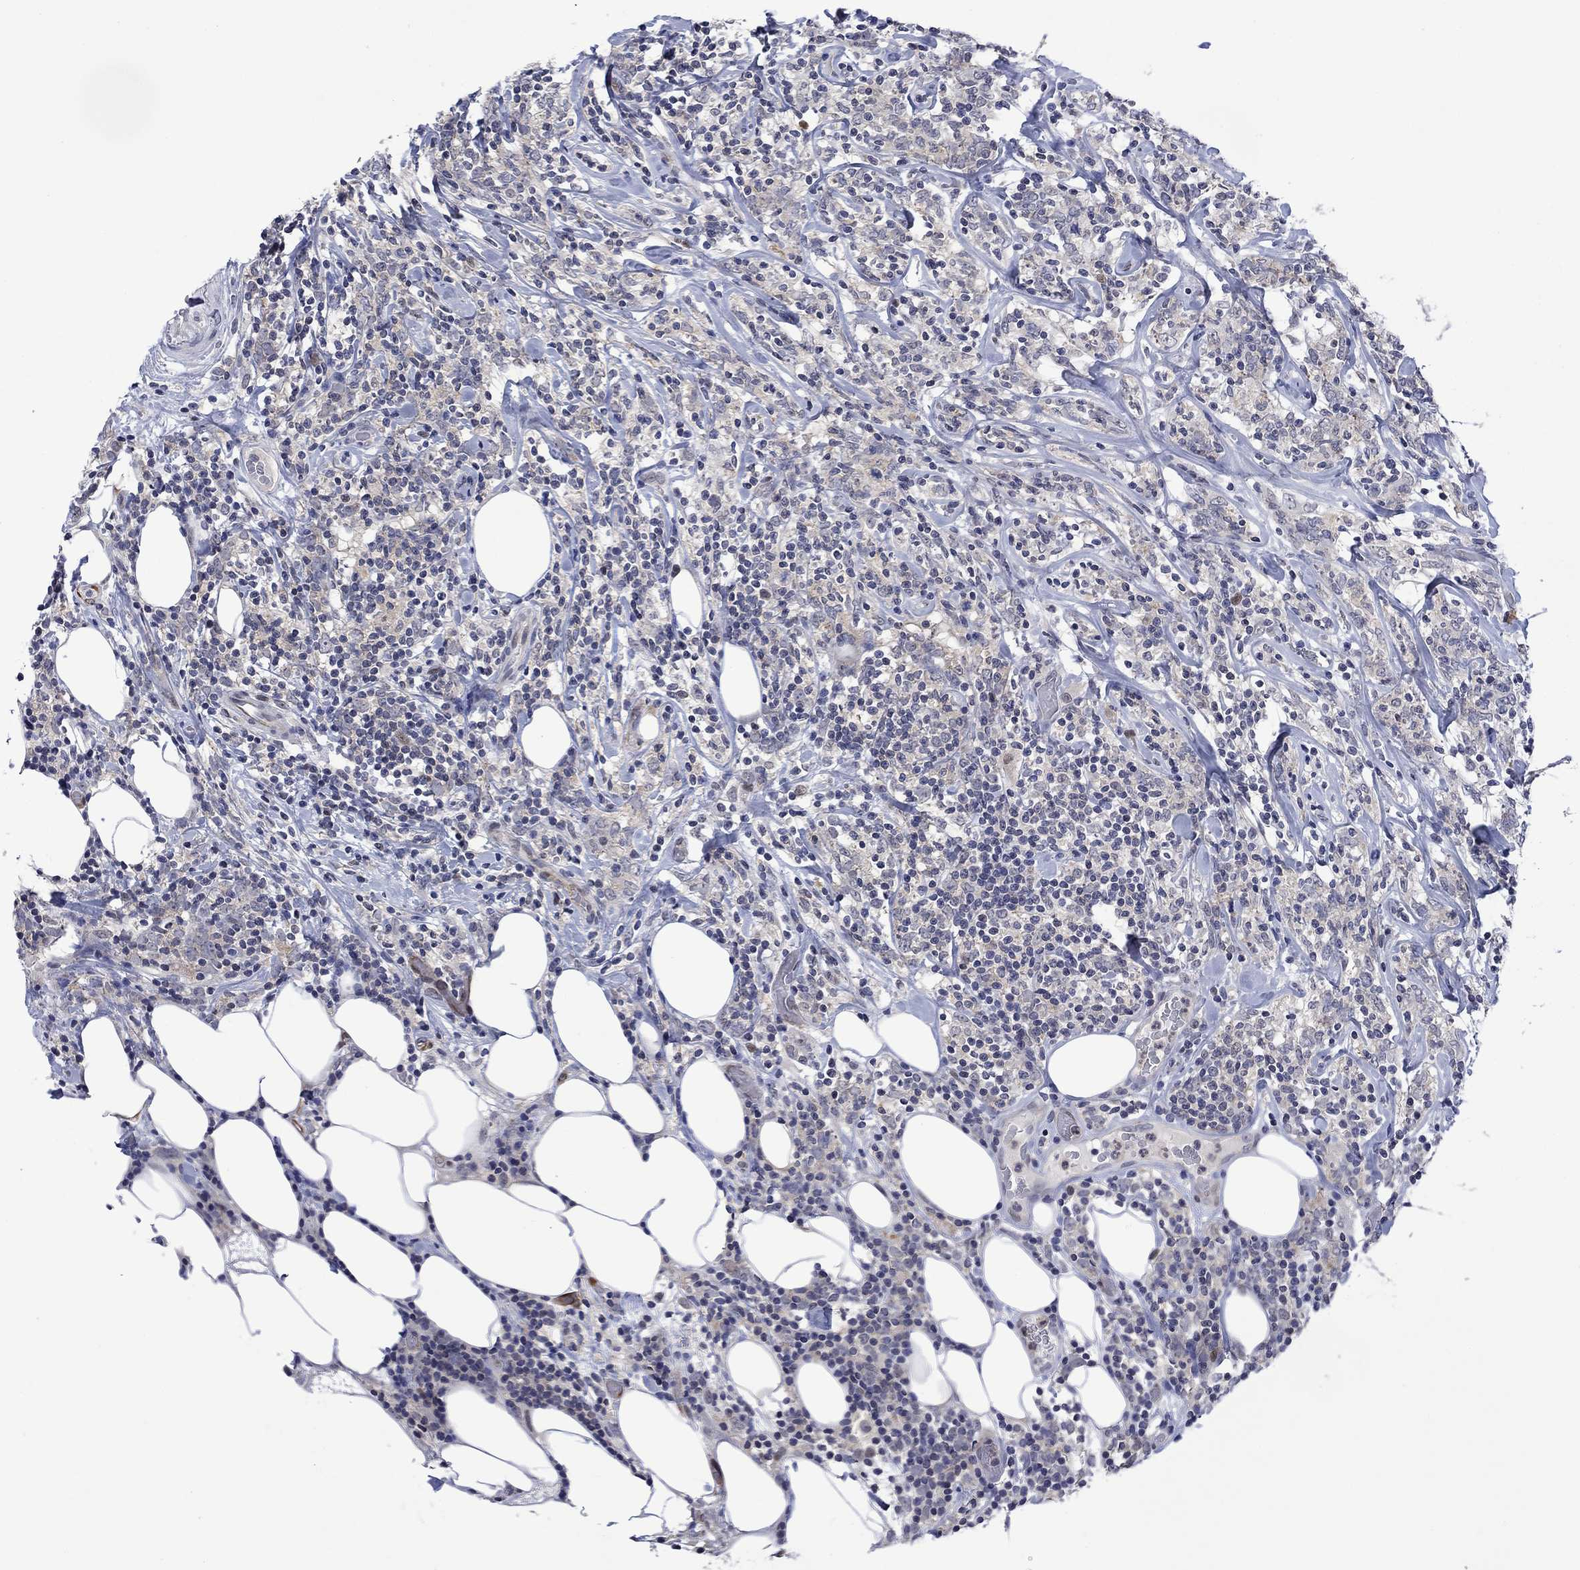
{"staining": {"intensity": "negative", "quantity": "none", "location": "none"}, "tissue": "lymphoma", "cell_type": "Tumor cells", "image_type": "cancer", "snomed": [{"axis": "morphology", "description": "Malignant lymphoma, non-Hodgkin's type, High grade"}, {"axis": "topography", "description": "Lymph node"}], "caption": "Immunohistochemistry (IHC) of lymphoma reveals no staining in tumor cells. Brightfield microscopy of immunohistochemistry (IHC) stained with DAB (3,3'-diaminobenzidine) (brown) and hematoxylin (blue), captured at high magnification.", "gene": "AGL", "patient": {"sex": "female", "age": 84}}